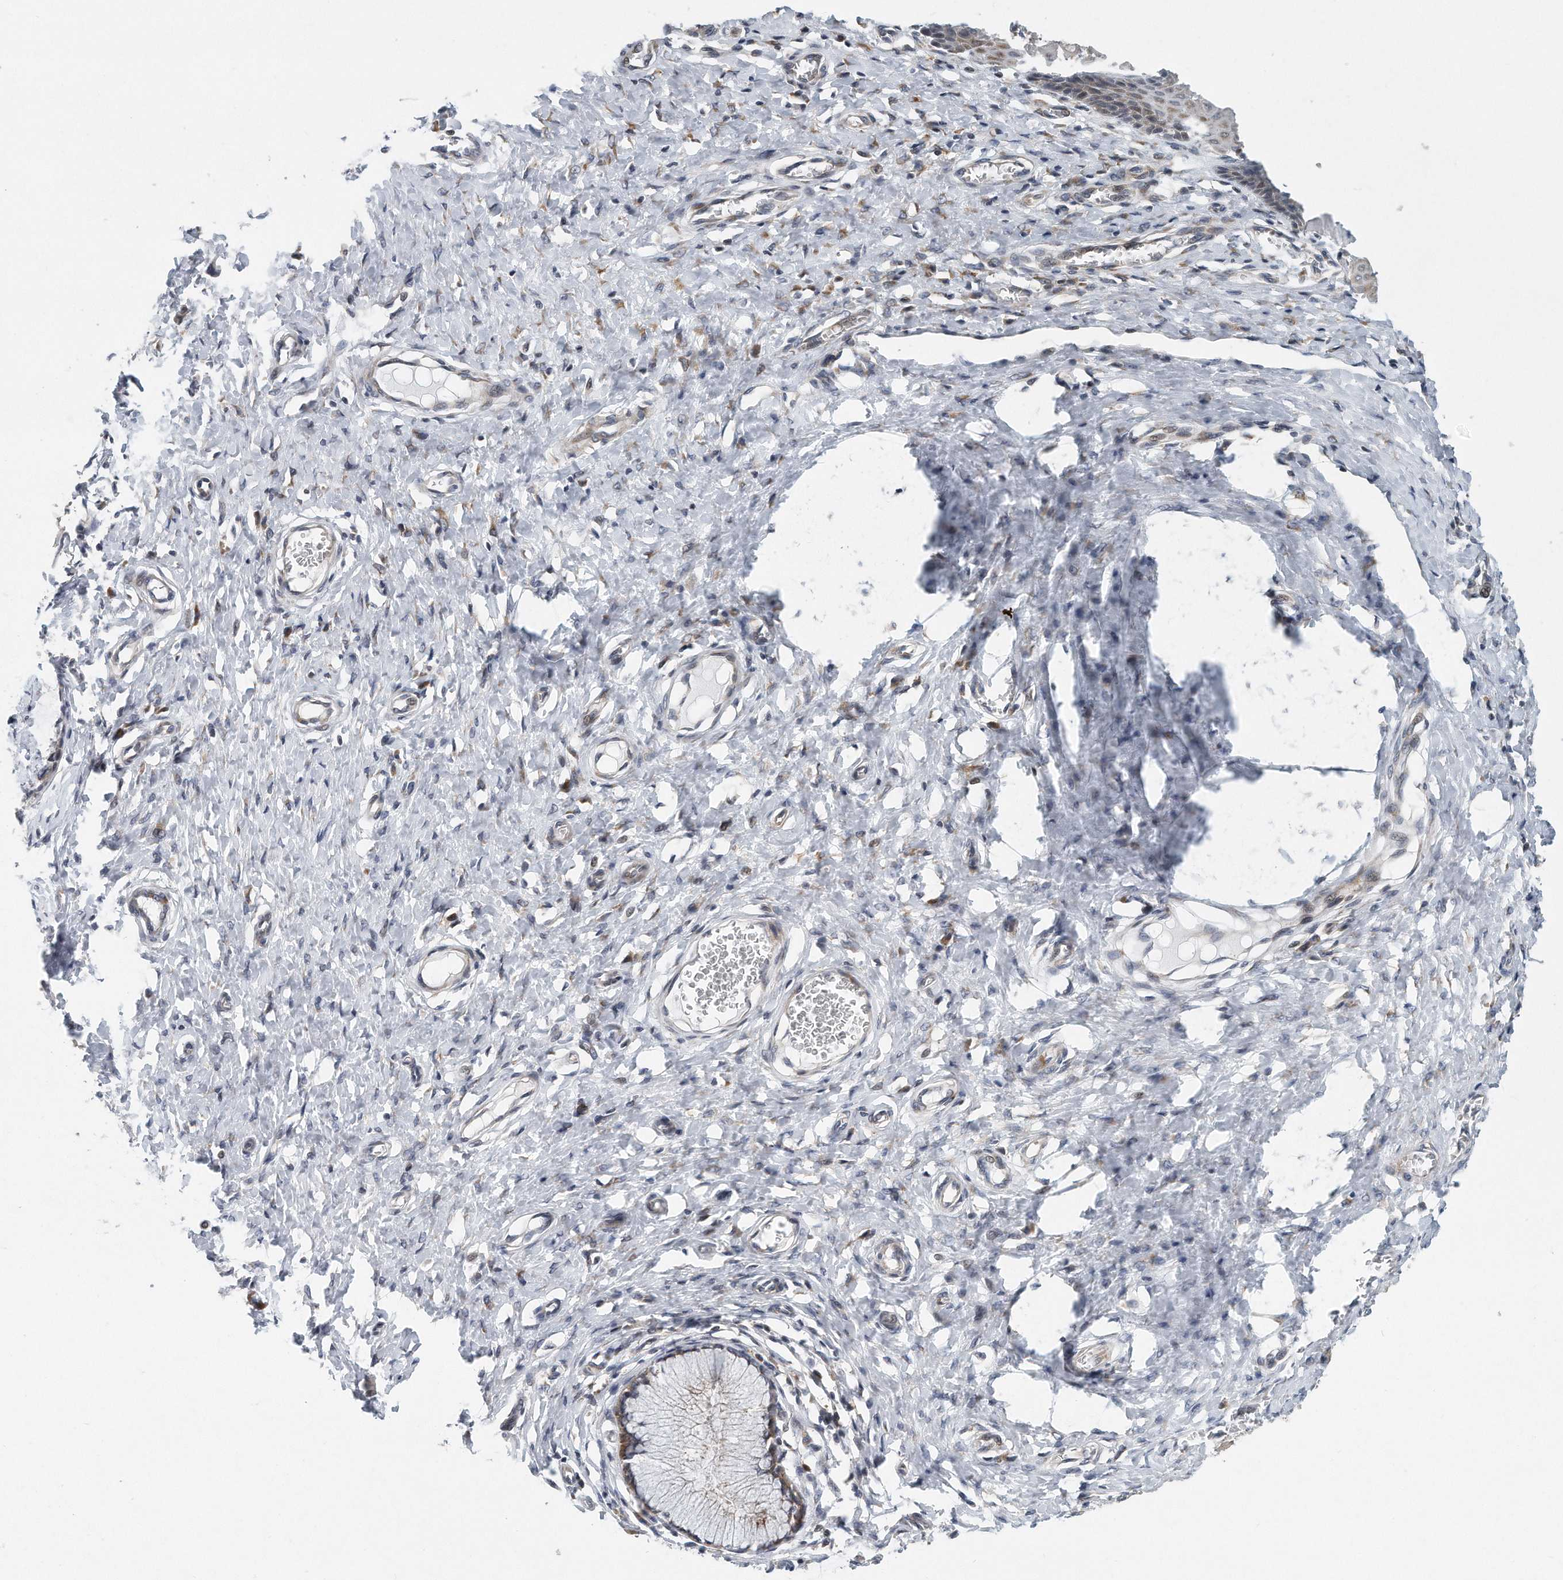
{"staining": {"intensity": "moderate", "quantity": "25%-75%", "location": "cytoplasmic/membranous"}, "tissue": "cervix", "cell_type": "Glandular cells", "image_type": "normal", "snomed": [{"axis": "morphology", "description": "Normal tissue, NOS"}, {"axis": "topography", "description": "Cervix"}], "caption": "This is a histology image of immunohistochemistry (IHC) staining of normal cervix, which shows moderate positivity in the cytoplasmic/membranous of glandular cells.", "gene": "VLDLR", "patient": {"sex": "female", "age": 55}}